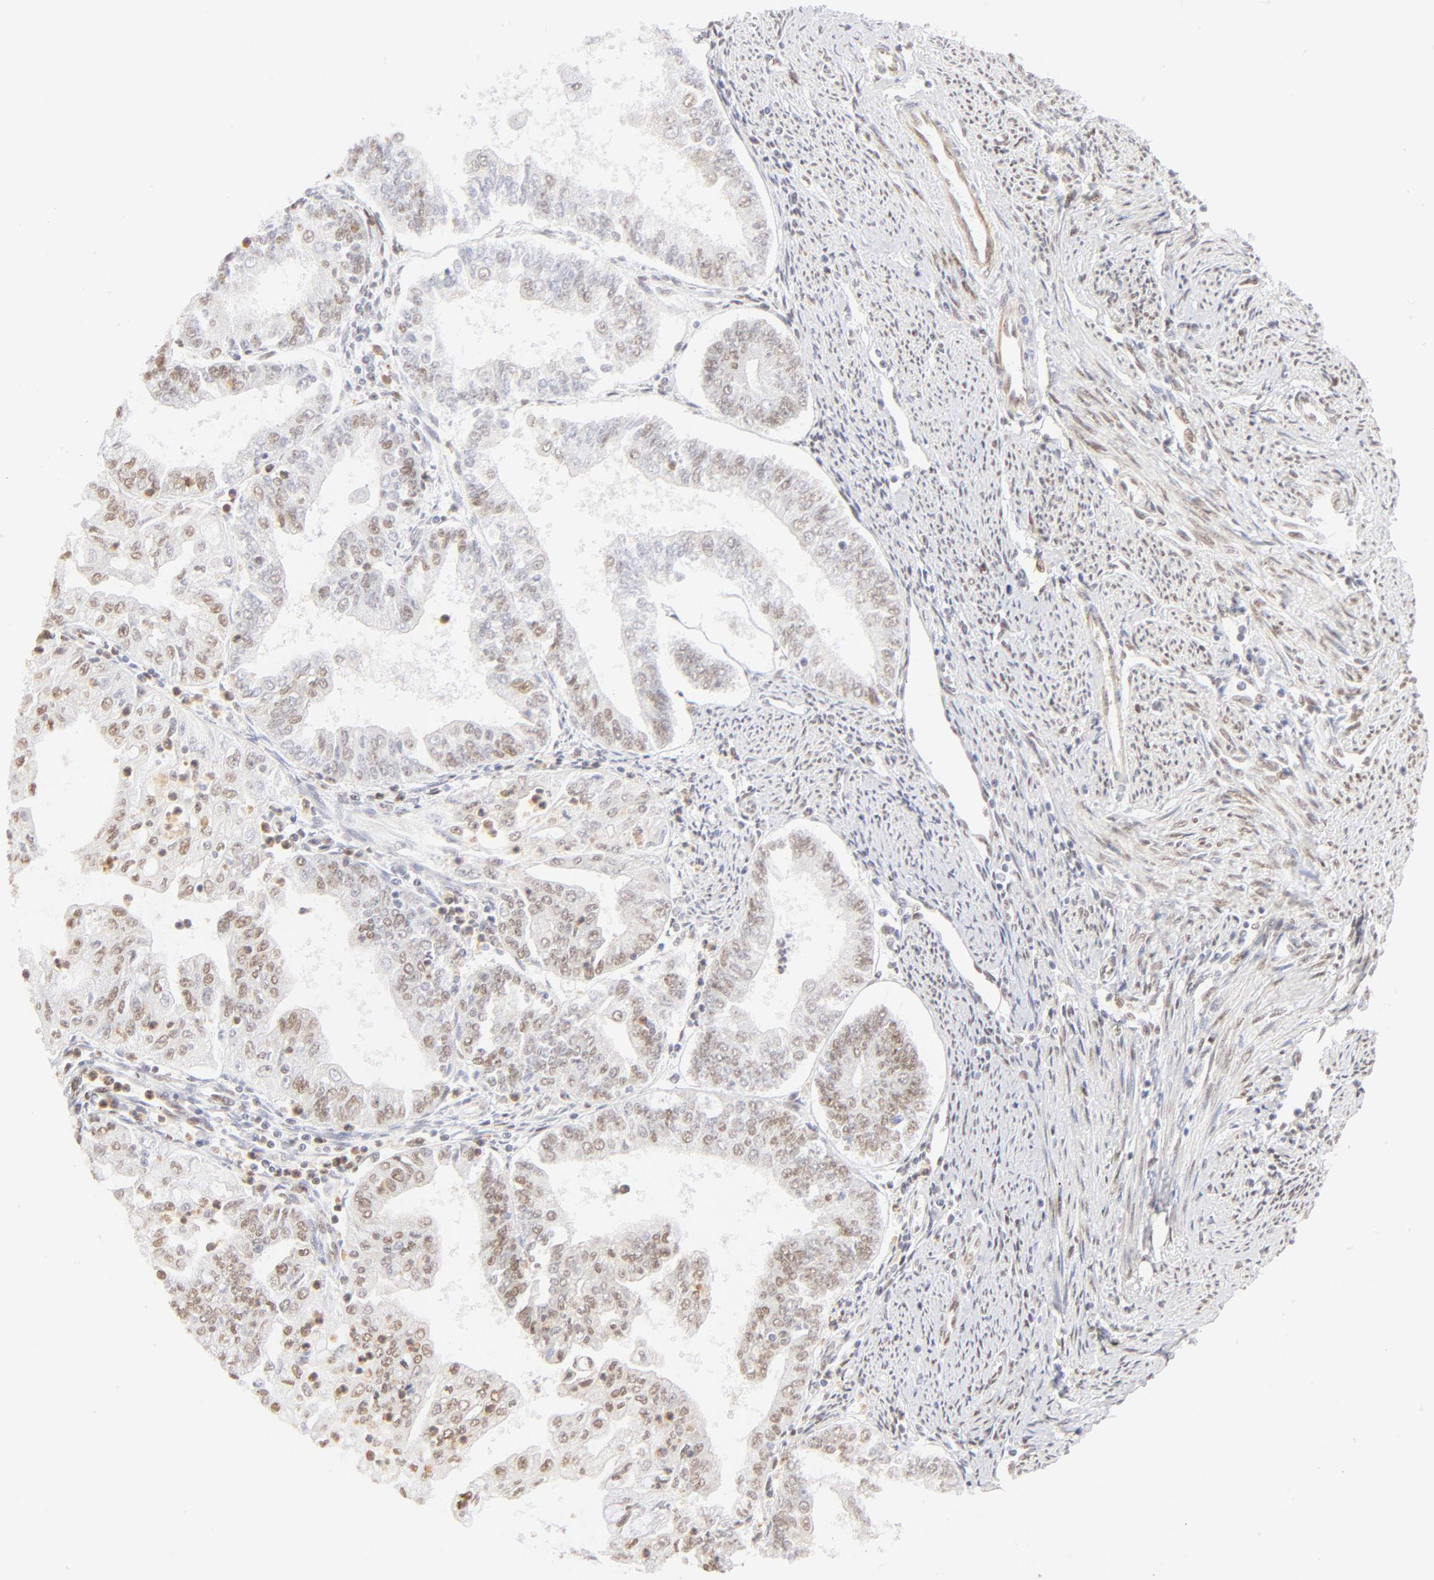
{"staining": {"intensity": "weak", "quantity": "25%-75%", "location": "nuclear"}, "tissue": "endometrial cancer", "cell_type": "Tumor cells", "image_type": "cancer", "snomed": [{"axis": "morphology", "description": "Adenocarcinoma, NOS"}, {"axis": "topography", "description": "Endometrium"}], "caption": "The micrograph exhibits immunohistochemical staining of endometrial cancer. There is weak nuclear staining is seen in approximately 25%-75% of tumor cells.", "gene": "PBX1", "patient": {"sex": "female", "age": 75}}